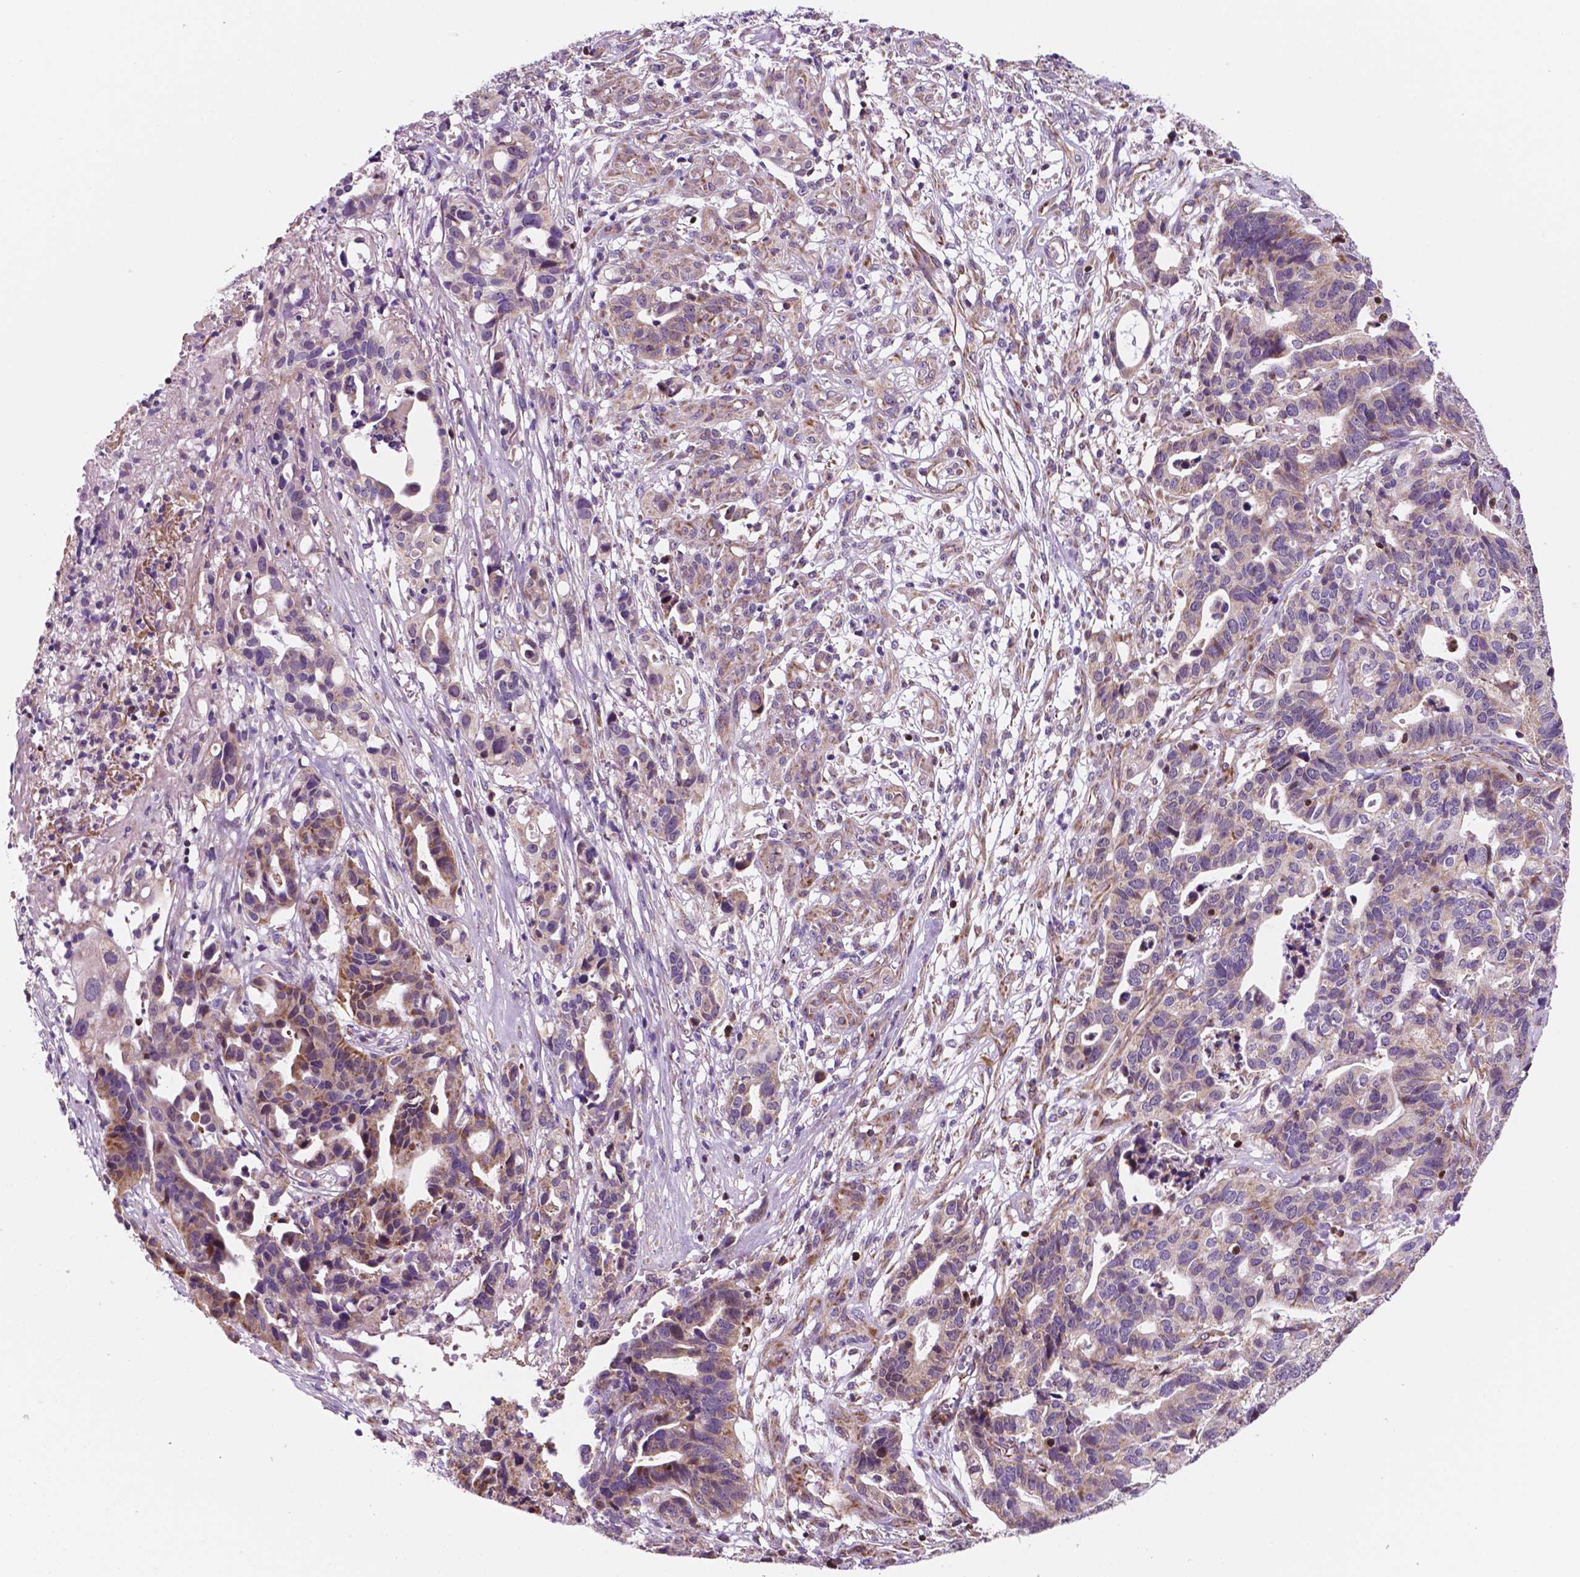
{"staining": {"intensity": "weak", "quantity": "25%-75%", "location": "cytoplasmic/membranous"}, "tissue": "stomach cancer", "cell_type": "Tumor cells", "image_type": "cancer", "snomed": [{"axis": "morphology", "description": "Adenocarcinoma, NOS"}, {"axis": "topography", "description": "Stomach, upper"}], "caption": "Stomach adenocarcinoma was stained to show a protein in brown. There is low levels of weak cytoplasmic/membranous positivity in approximately 25%-75% of tumor cells.", "gene": "GEMIN4", "patient": {"sex": "female", "age": 67}}